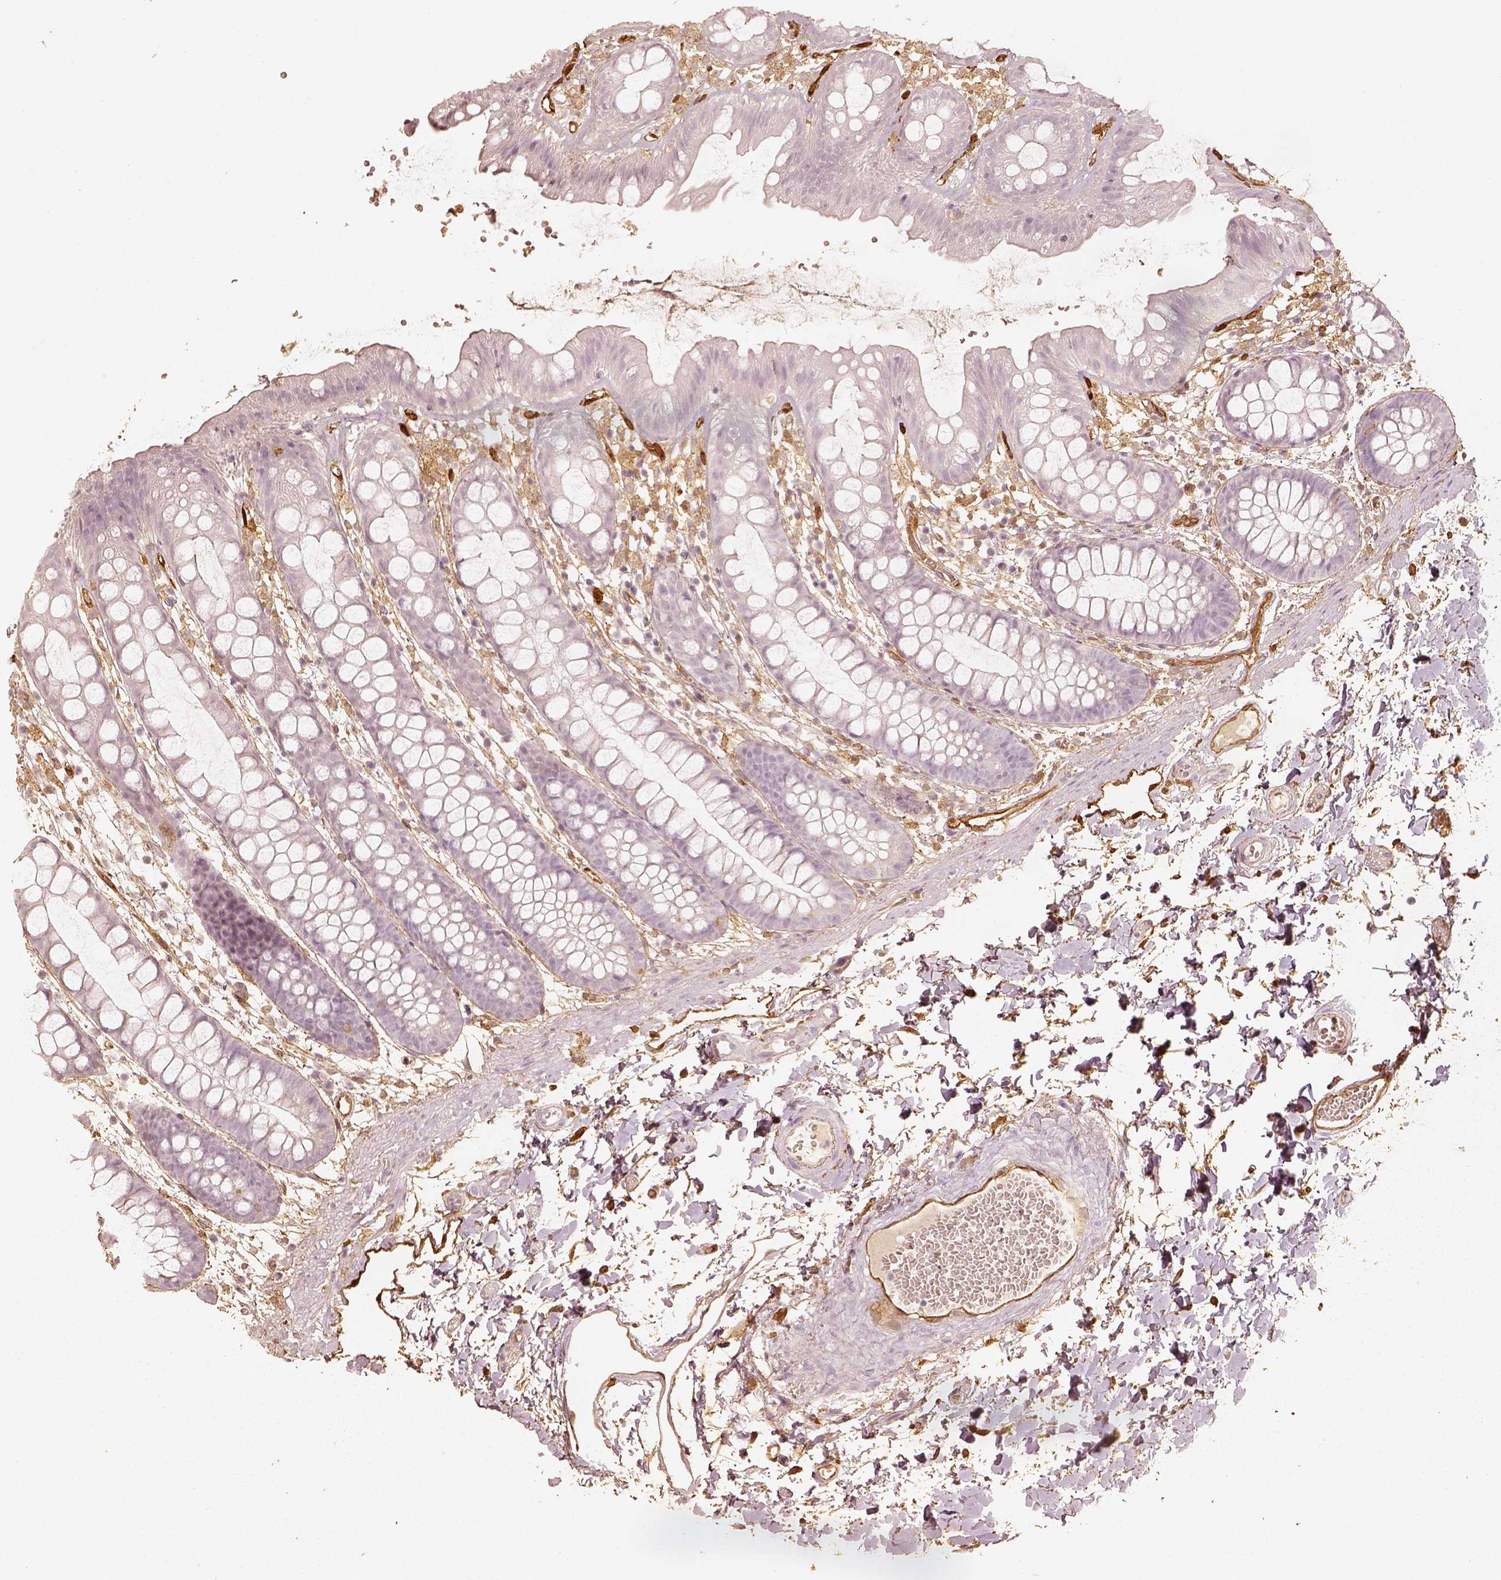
{"staining": {"intensity": "negative", "quantity": "none", "location": "none"}, "tissue": "rectum", "cell_type": "Glandular cells", "image_type": "normal", "snomed": [{"axis": "morphology", "description": "Normal tissue, NOS"}, {"axis": "topography", "description": "Rectum"}], "caption": "DAB immunohistochemical staining of benign human rectum demonstrates no significant positivity in glandular cells.", "gene": "FSCN1", "patient": {"sex": "male", "age": 57}}